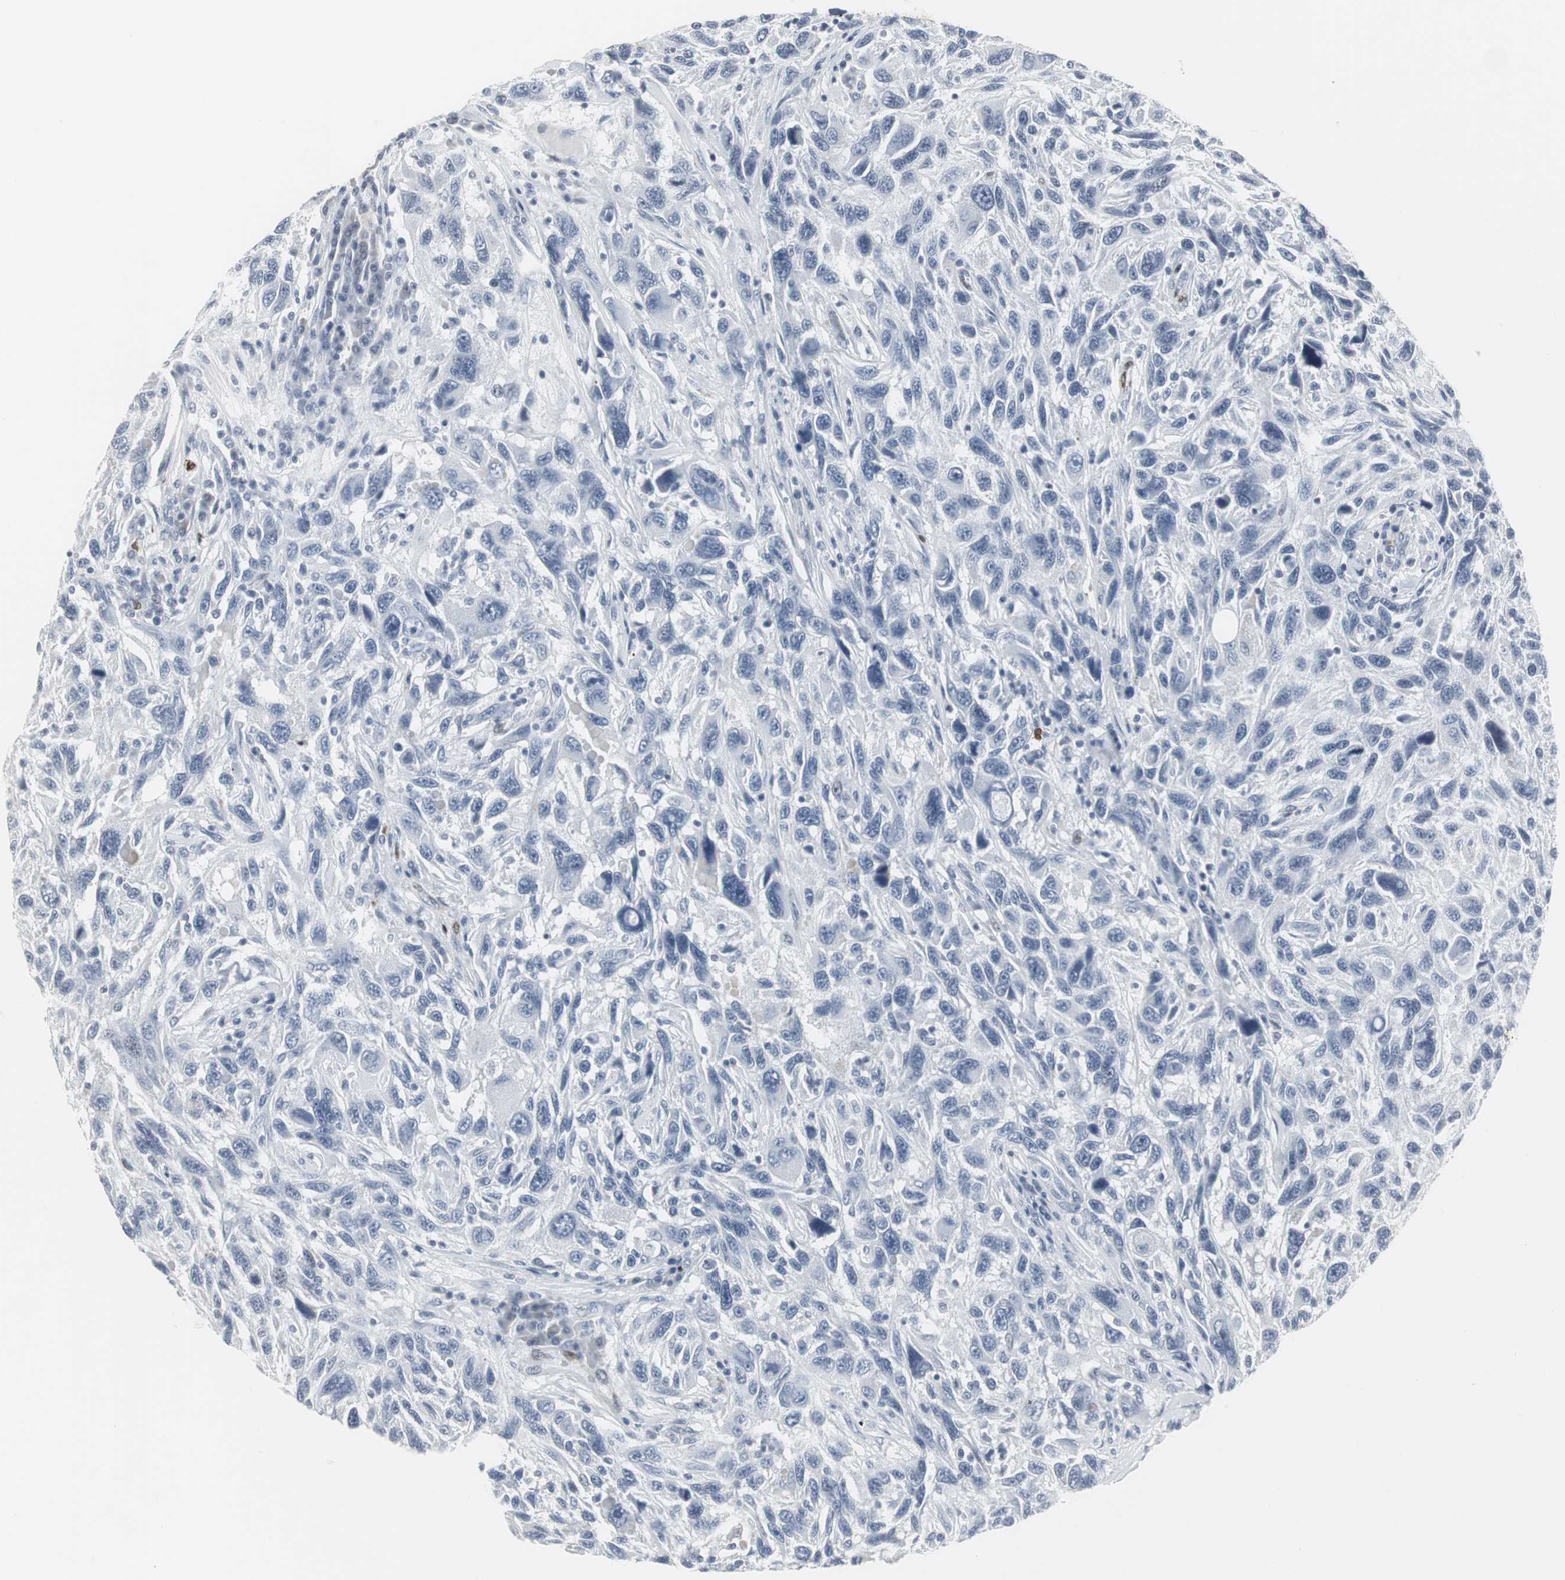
{"staining": {"intensity": "negative", "quantity": "none", "location": "none"}, "tissue": "melanoma", "cell_type": "Tumor cells", "image_type": "cancer", "snomed": [{"axis": "morphology", "description": "Malignant melanoma, NOS"}, {"axis": "topography", "description": "Skin"}], "caption": "Tumor cells are negative for protein expression in human melanoma.", "gene": "PPP1R14A", "patient": {"sex": "male", "age": 53}}